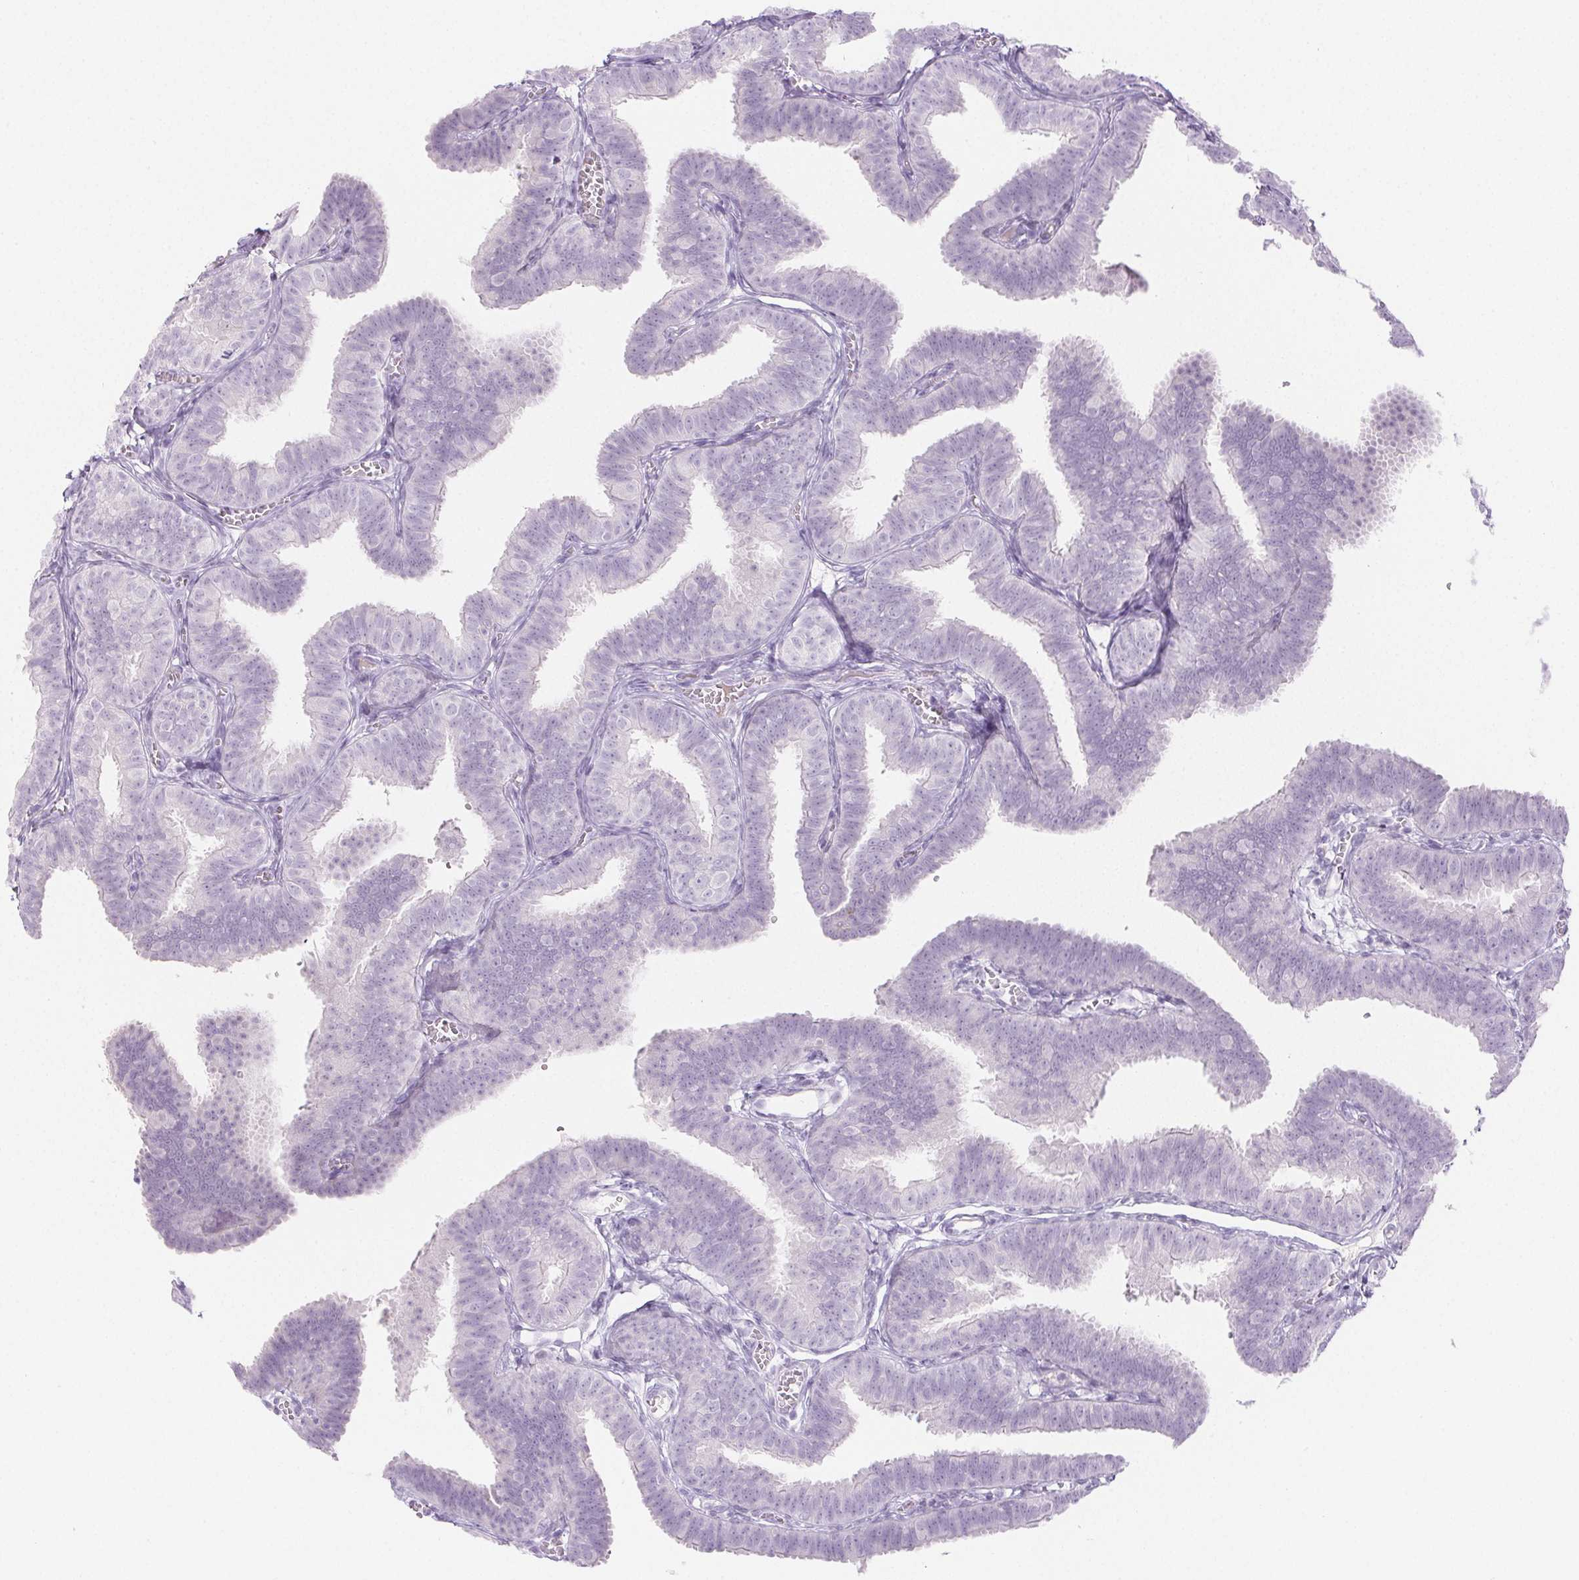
{"staining": {"intensity": "negative", "quantity": "none", "location": "none"}, "tissue": "fallopian tube", "cell_type": "Glandular cells", "image_type": "normal", "snomed": [{"axis": "morphology", "description": "Normal tissue, NOS"}, {"axis": "topography", "description": "Fallopian tube"}], "caption": "High magnification brightfield microscopy of unremarkable fallopian tube stained with DAB (brown) and counterstained with hematoxylin (blue): glandular cells show no significant staining.", "gene": "PI3", "patient": {"sex": "female", "age": 25}}